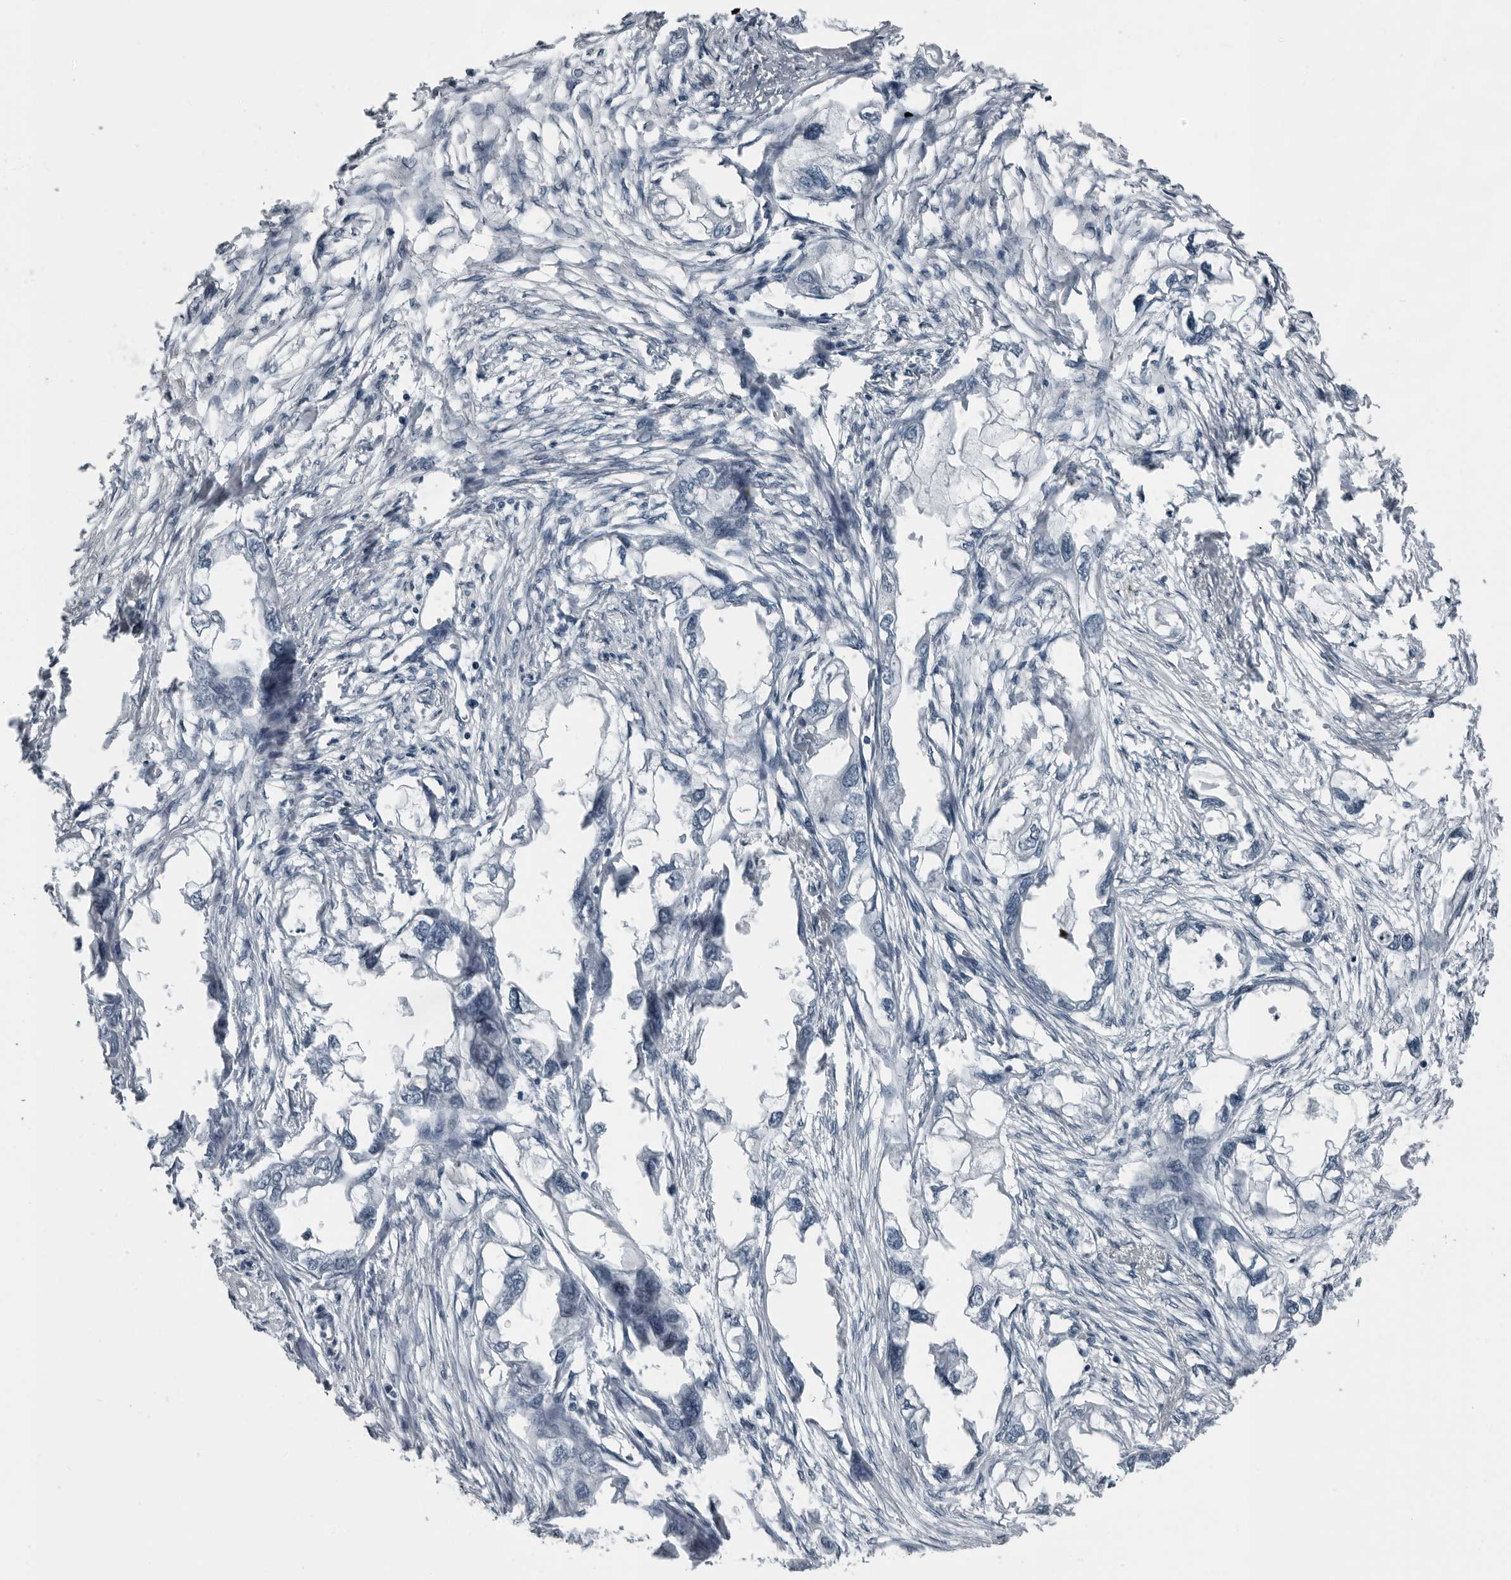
{"staining": {"intensity": "negative", "quantity": "none", "location": "none"}, "tissue": "endometrial cancer", "cell_type": "Tumor cells", "image_type": "cancer", "snomed": [{"axis": "morphology", "description": "Adenocarcinoma, NOS"}, {"axis": "morphology", "description": "Adenocarcinoma, metastatic, NOS"}, {"axis": "topography", "description": "Adipose tissue"}, {"axis": "topography", "description": "Endometrium"}], "caption": "Endometrial cancer (adenocarcinoma) stained for a protein using immunohistochemistry displays no positivity tumor cells.", "gene": "PDCD11", "patient": {"sex": "female", "age": 67}}